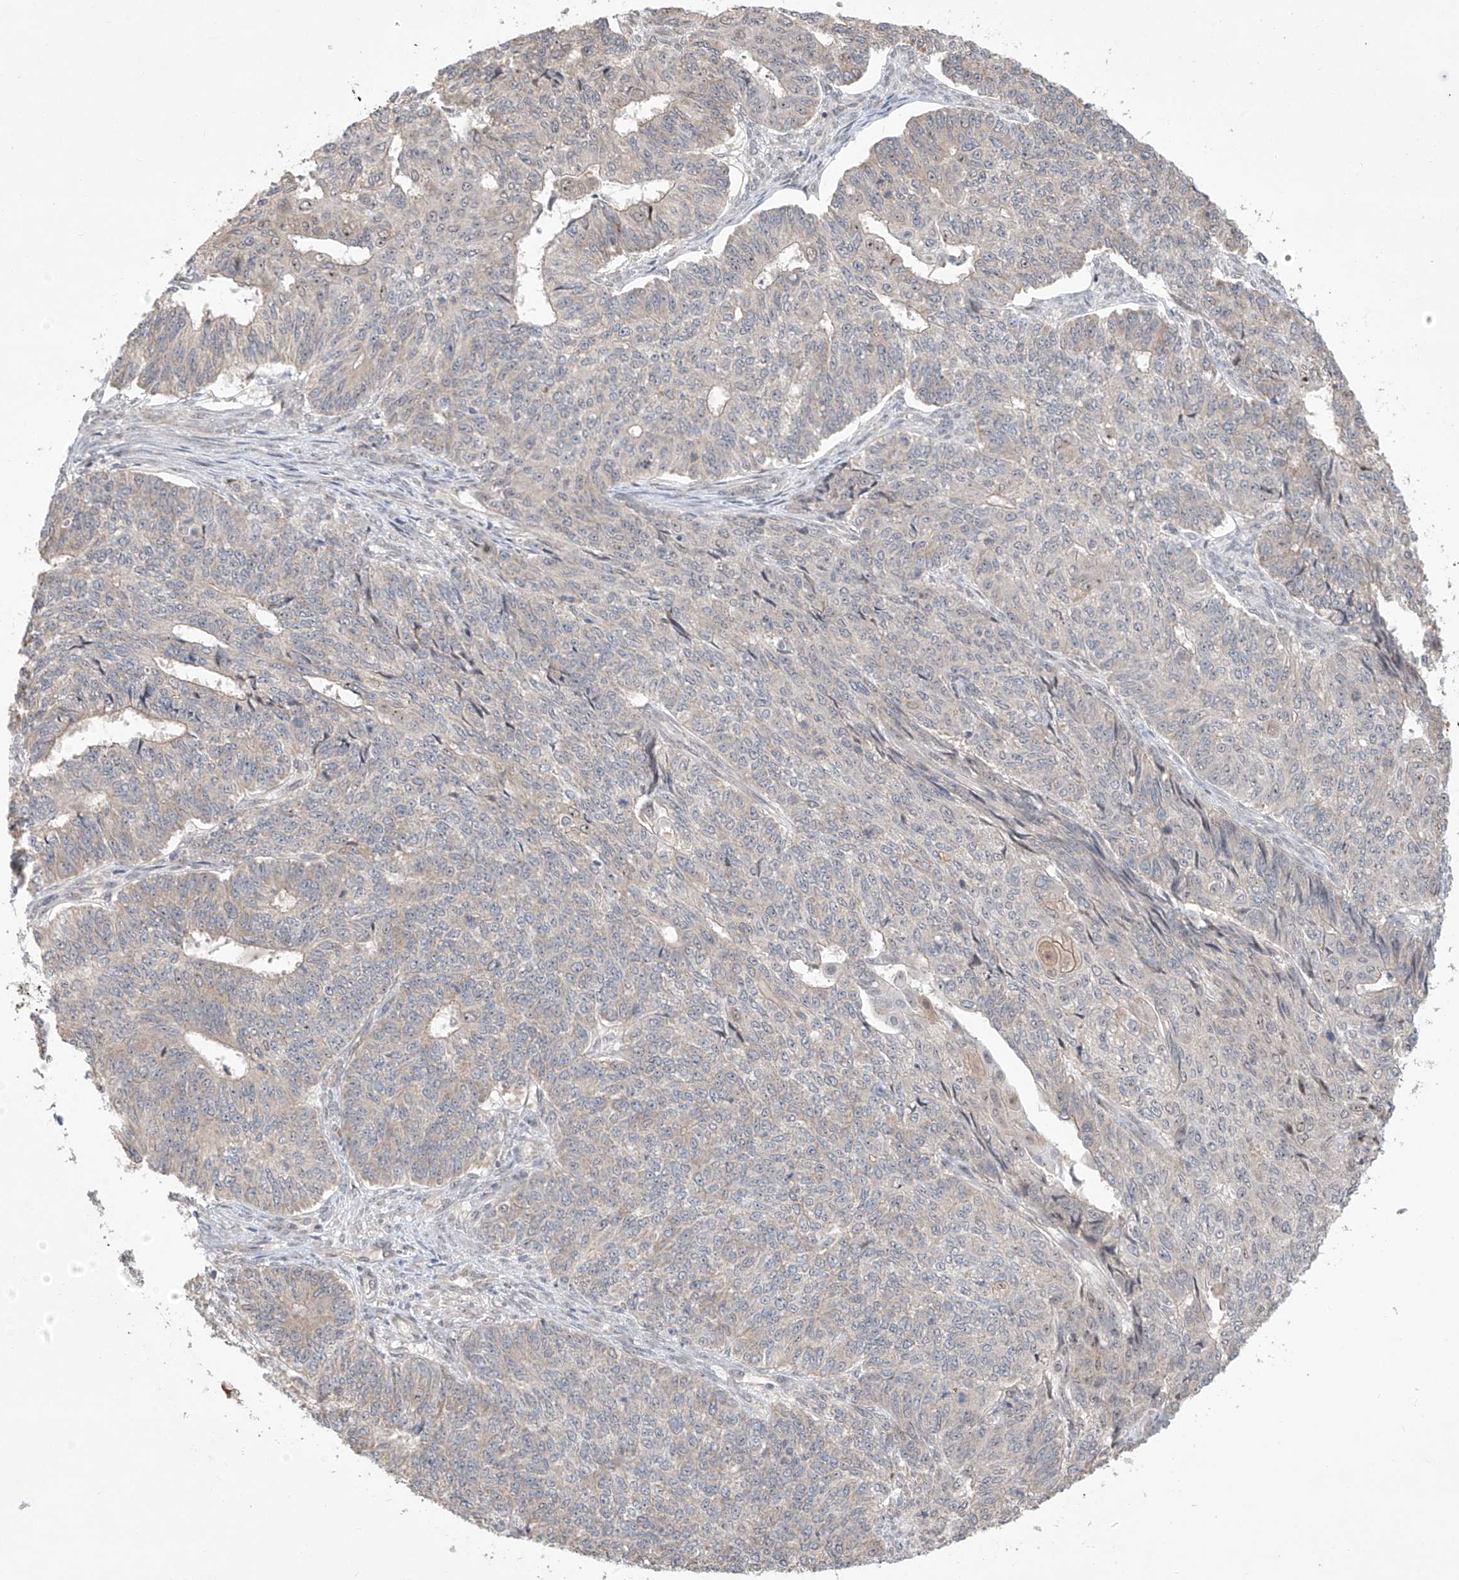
{"staining": {"intensity": "negative", "quantity": "none", "location": "none"}, "tissue": "endometrial cancer", "cell_type": "Tumor cells", "image_type": "cancer", "snomed": [{"axis": "morphology", "description": "Adenocarcinoma, NOS"}, {"axis": "topography", "description": "Endometrium"}], "caption": "DAB immunohistochemical staining of human endometrial cancer demonstrates no significant staining in tumor cells.", "gene": "TASP1", "patient": {"sex": "female", "age": 32}}